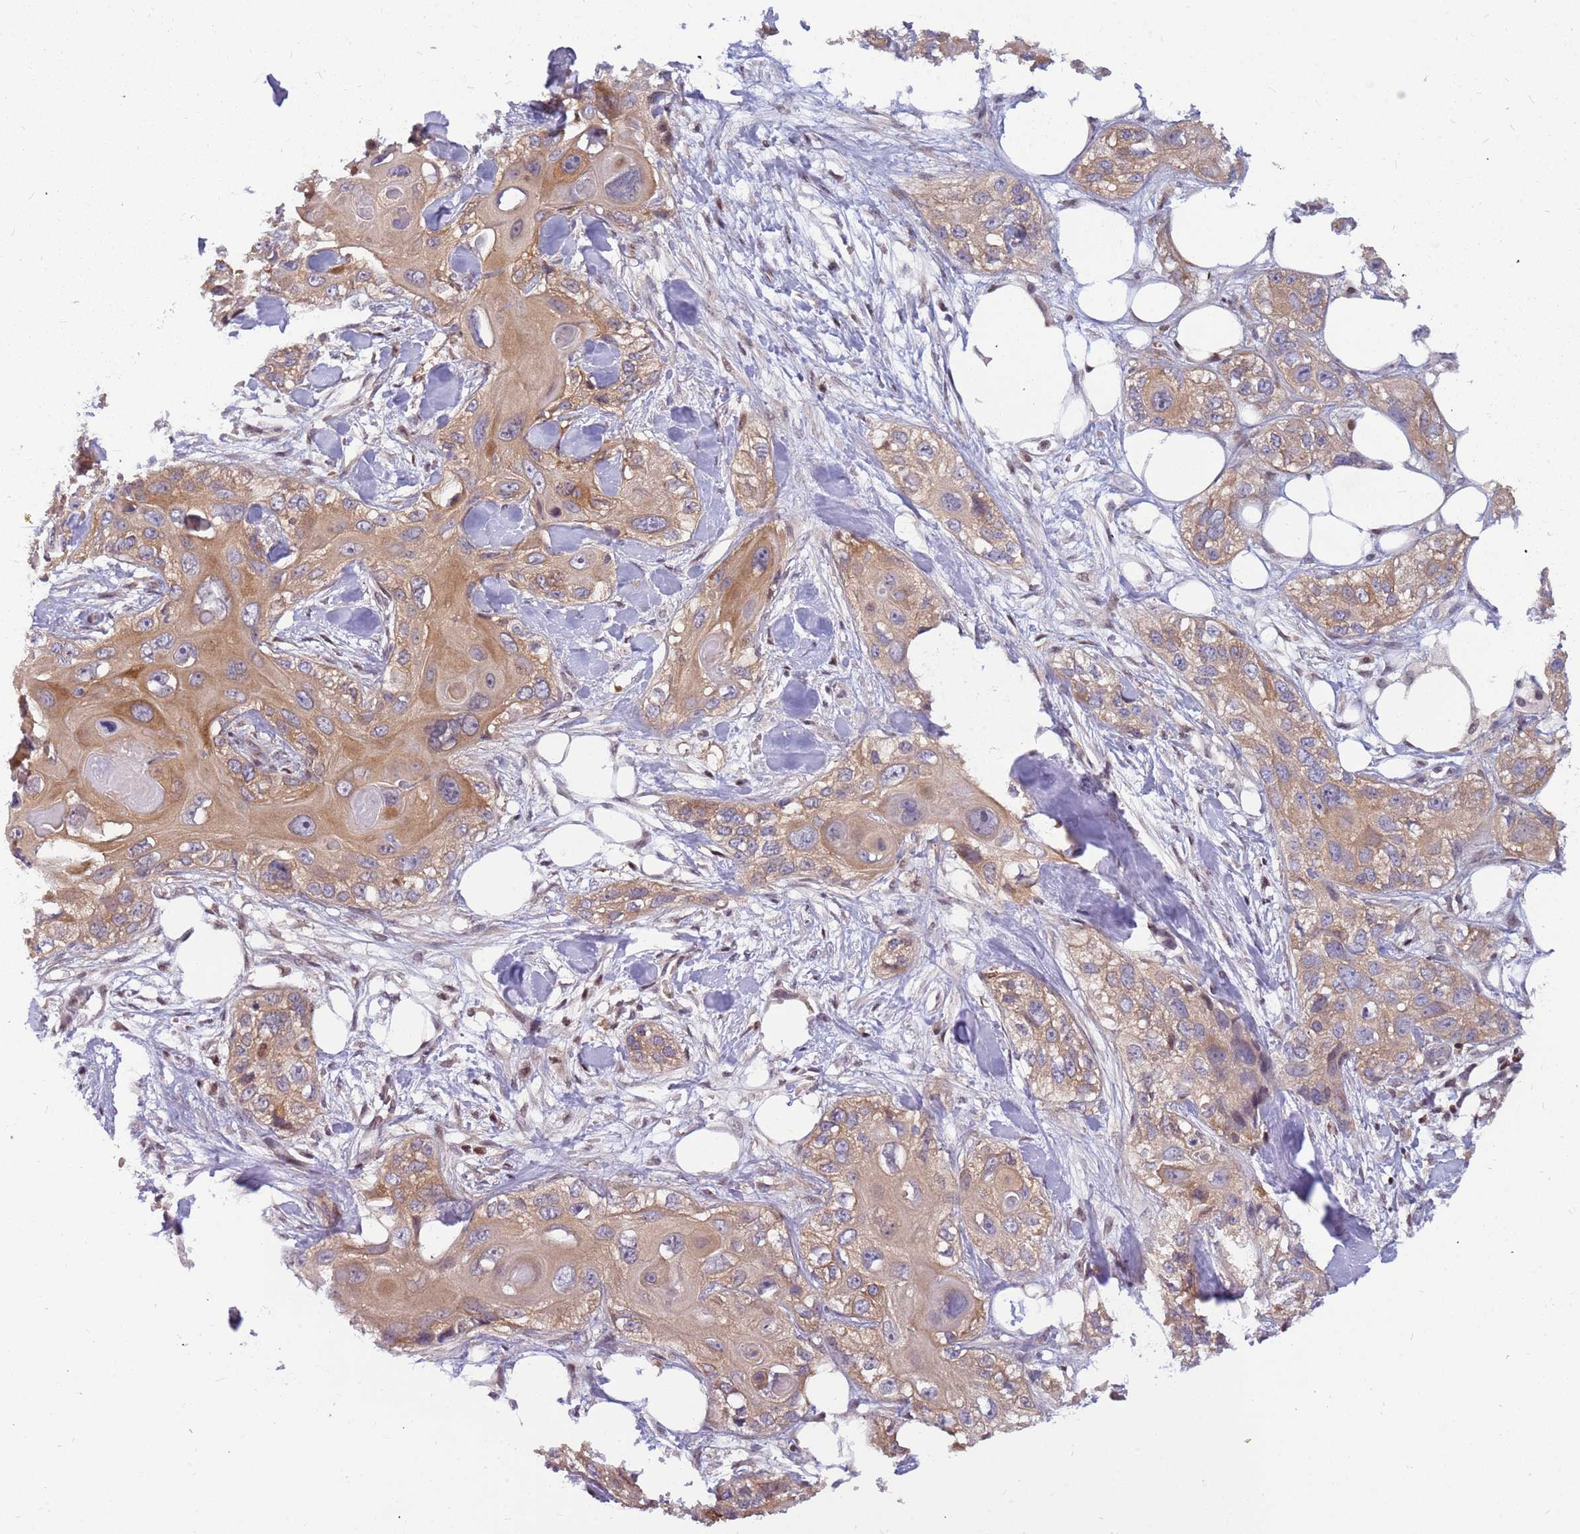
{"staining": {"intensity": "moderate", "quantity": ">75%", "location": "cytoplasmic/membranous"}, "tissue": "skin cancer", "cell_type": "Tumor cells", "image_type": "cancer", "snomed": [{"axis": "morphology", "description": "Normal tissue, NOS"}, {"axis": "morphology", "description": "Squamous cell carcinoma, NOS"}, {"axis": "topography", "description": "Skin"}], "caption": "This is a micrograph of immunohistochemistry (IHC) staining of squamous cell carcinoma (skin), which shows moderate staining in the cytoplasmic/membranous of tumor cells.", "gene": "ARHGEF5", "patient": {"sex": "male", "age": 72}}